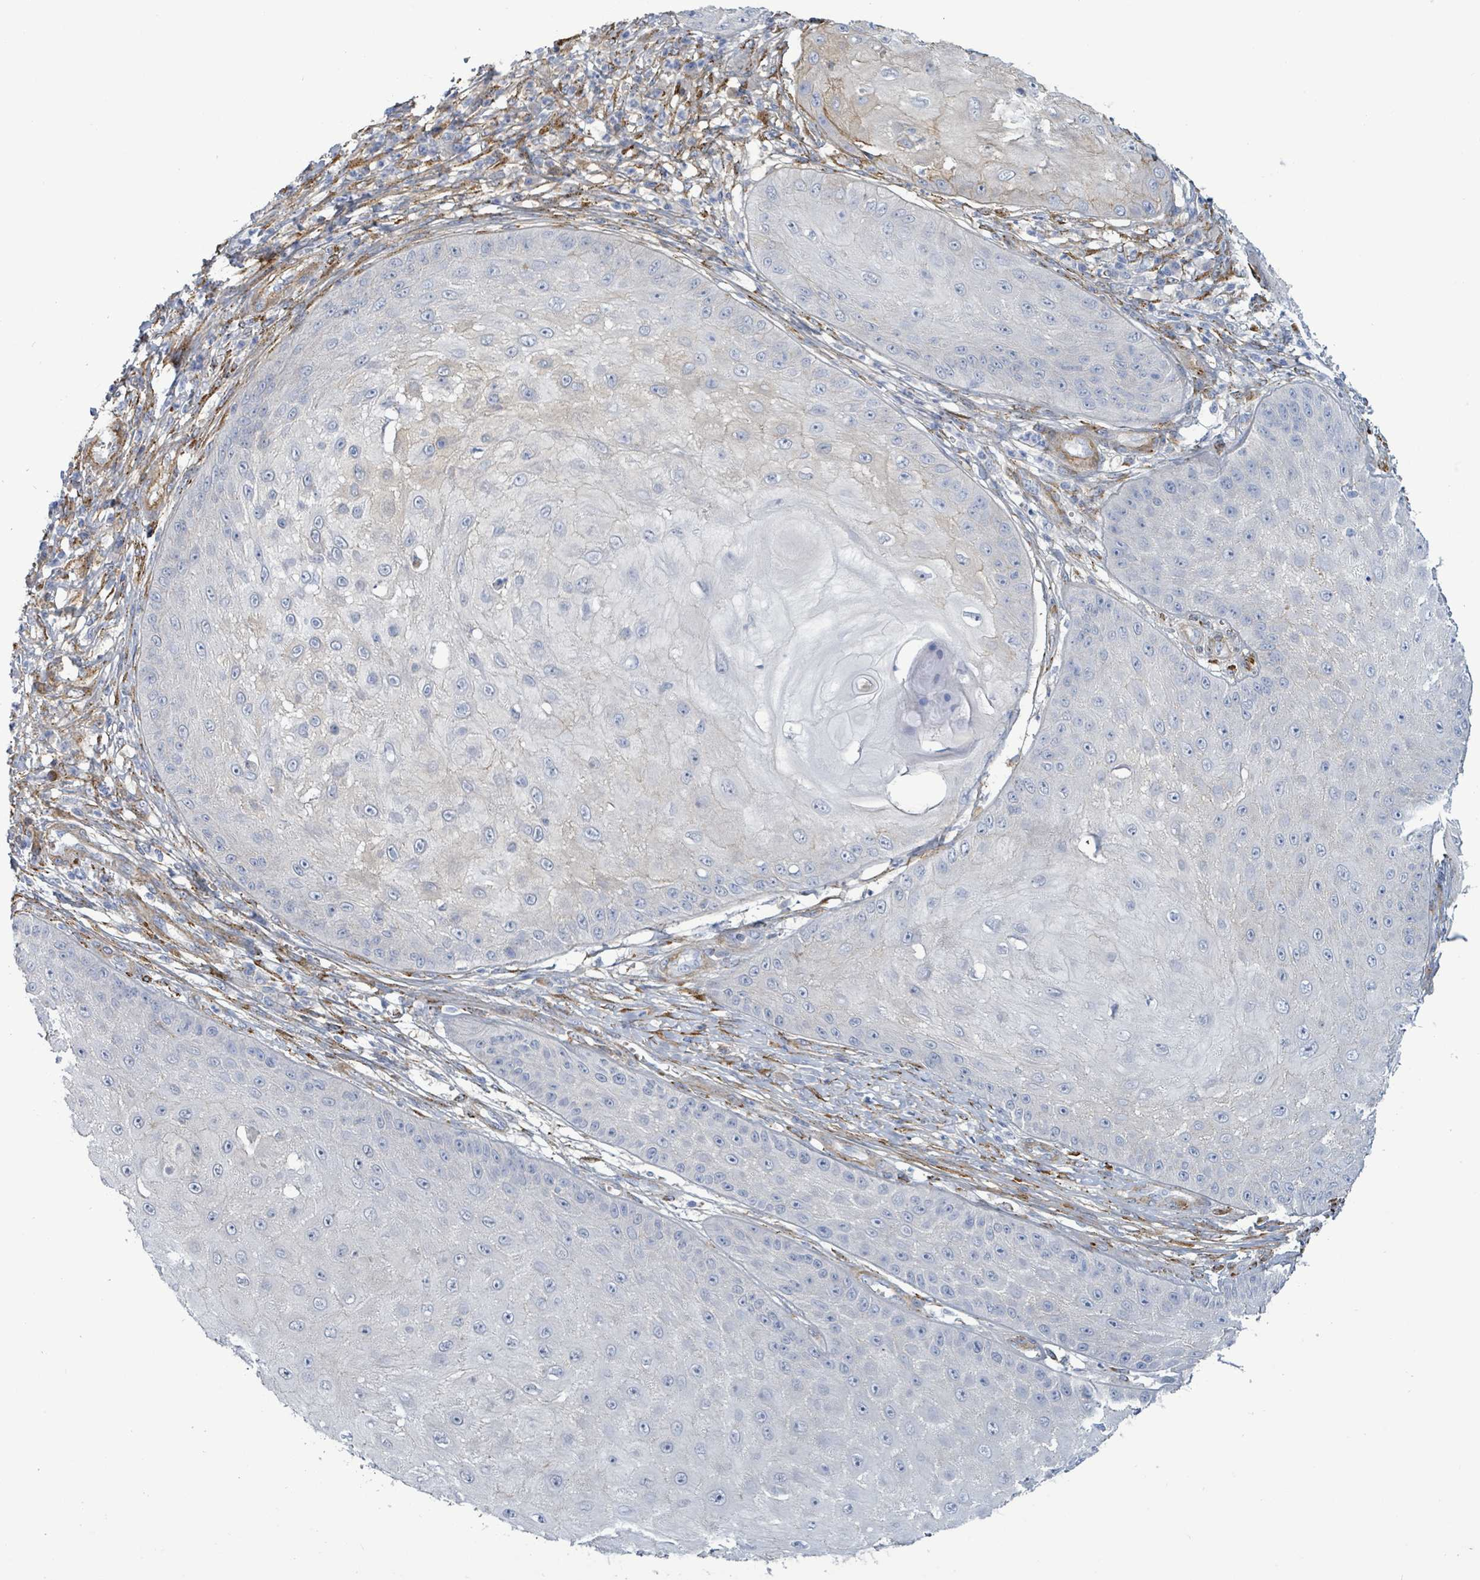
{"staining": {"intensity": "negative", "quantity": "none", "location": "none"}, "tissue": "skin cancer", "cell_type": "Tumor cells", "image_type": "cancer", "snomed": [{"axis": "morphology", "description": "Squamous cell carcinoma, NOS"}, {"axis": "topography", "description": "Skin"}], "caption": "High magnification brightfield microscopy of skin cancer stained with DAB (brown) and counterstained with hematoxylin (blue): tumor cells show no significant positivity.", "gene": "DMRTC1B", "patient": {"sex": "male", "age": 70}}